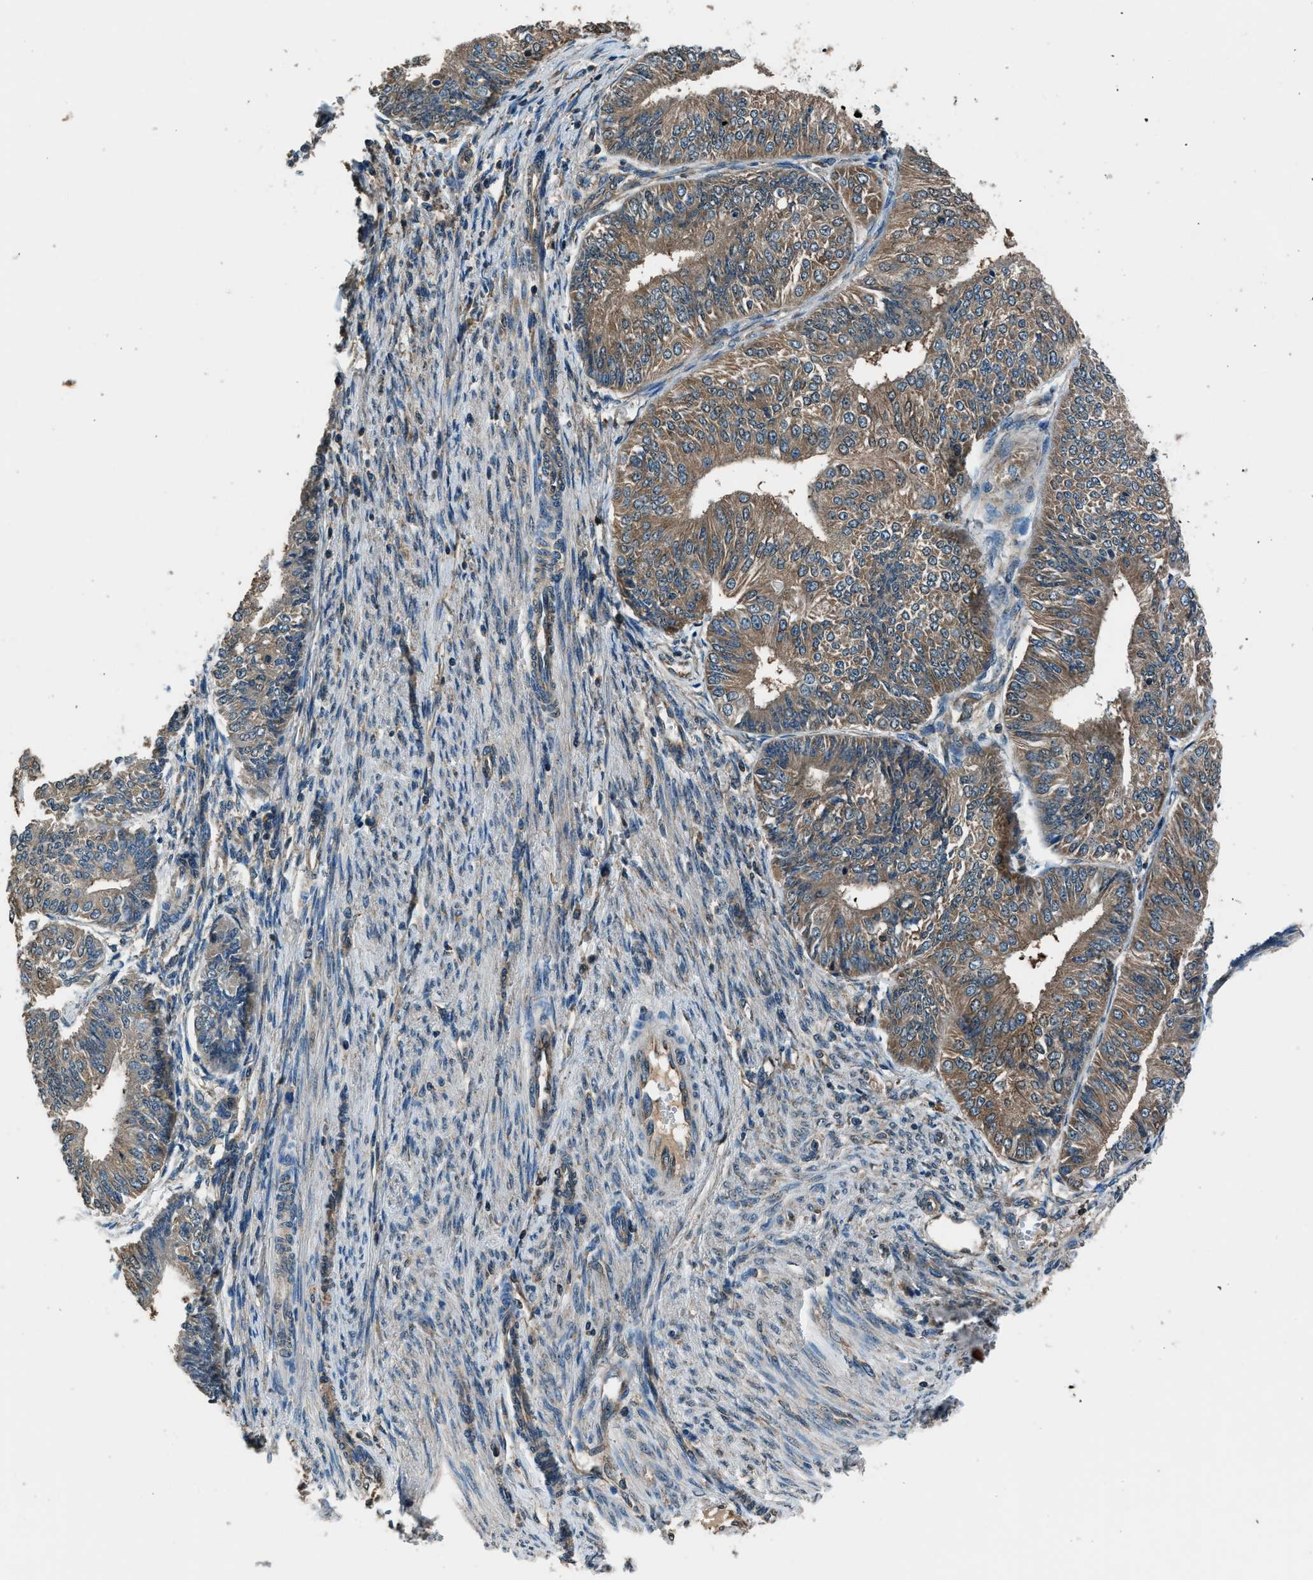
{"staining": {"intensity": "moderate", "quantity": ">75%", "location": "cytoplasmic/membranous"}, "tissue": "endometrial cancer", "cell_type": "Tumor cells", "image_type": "cancer", "snomed": [{"axis": "morphology", "description": "Adenocarcinoma, NOS"}, {"axis": "topography", "description": "Endometrium"}], "caption": "The histopathology image exhibits a brown stain indicating the presence of a protein in the cytoplasmic/membranous of tumor cells in endometrial adenocarcinoma.", "gene": "ARFGAP2", "patient": {"sex": "female", "age": 58}}